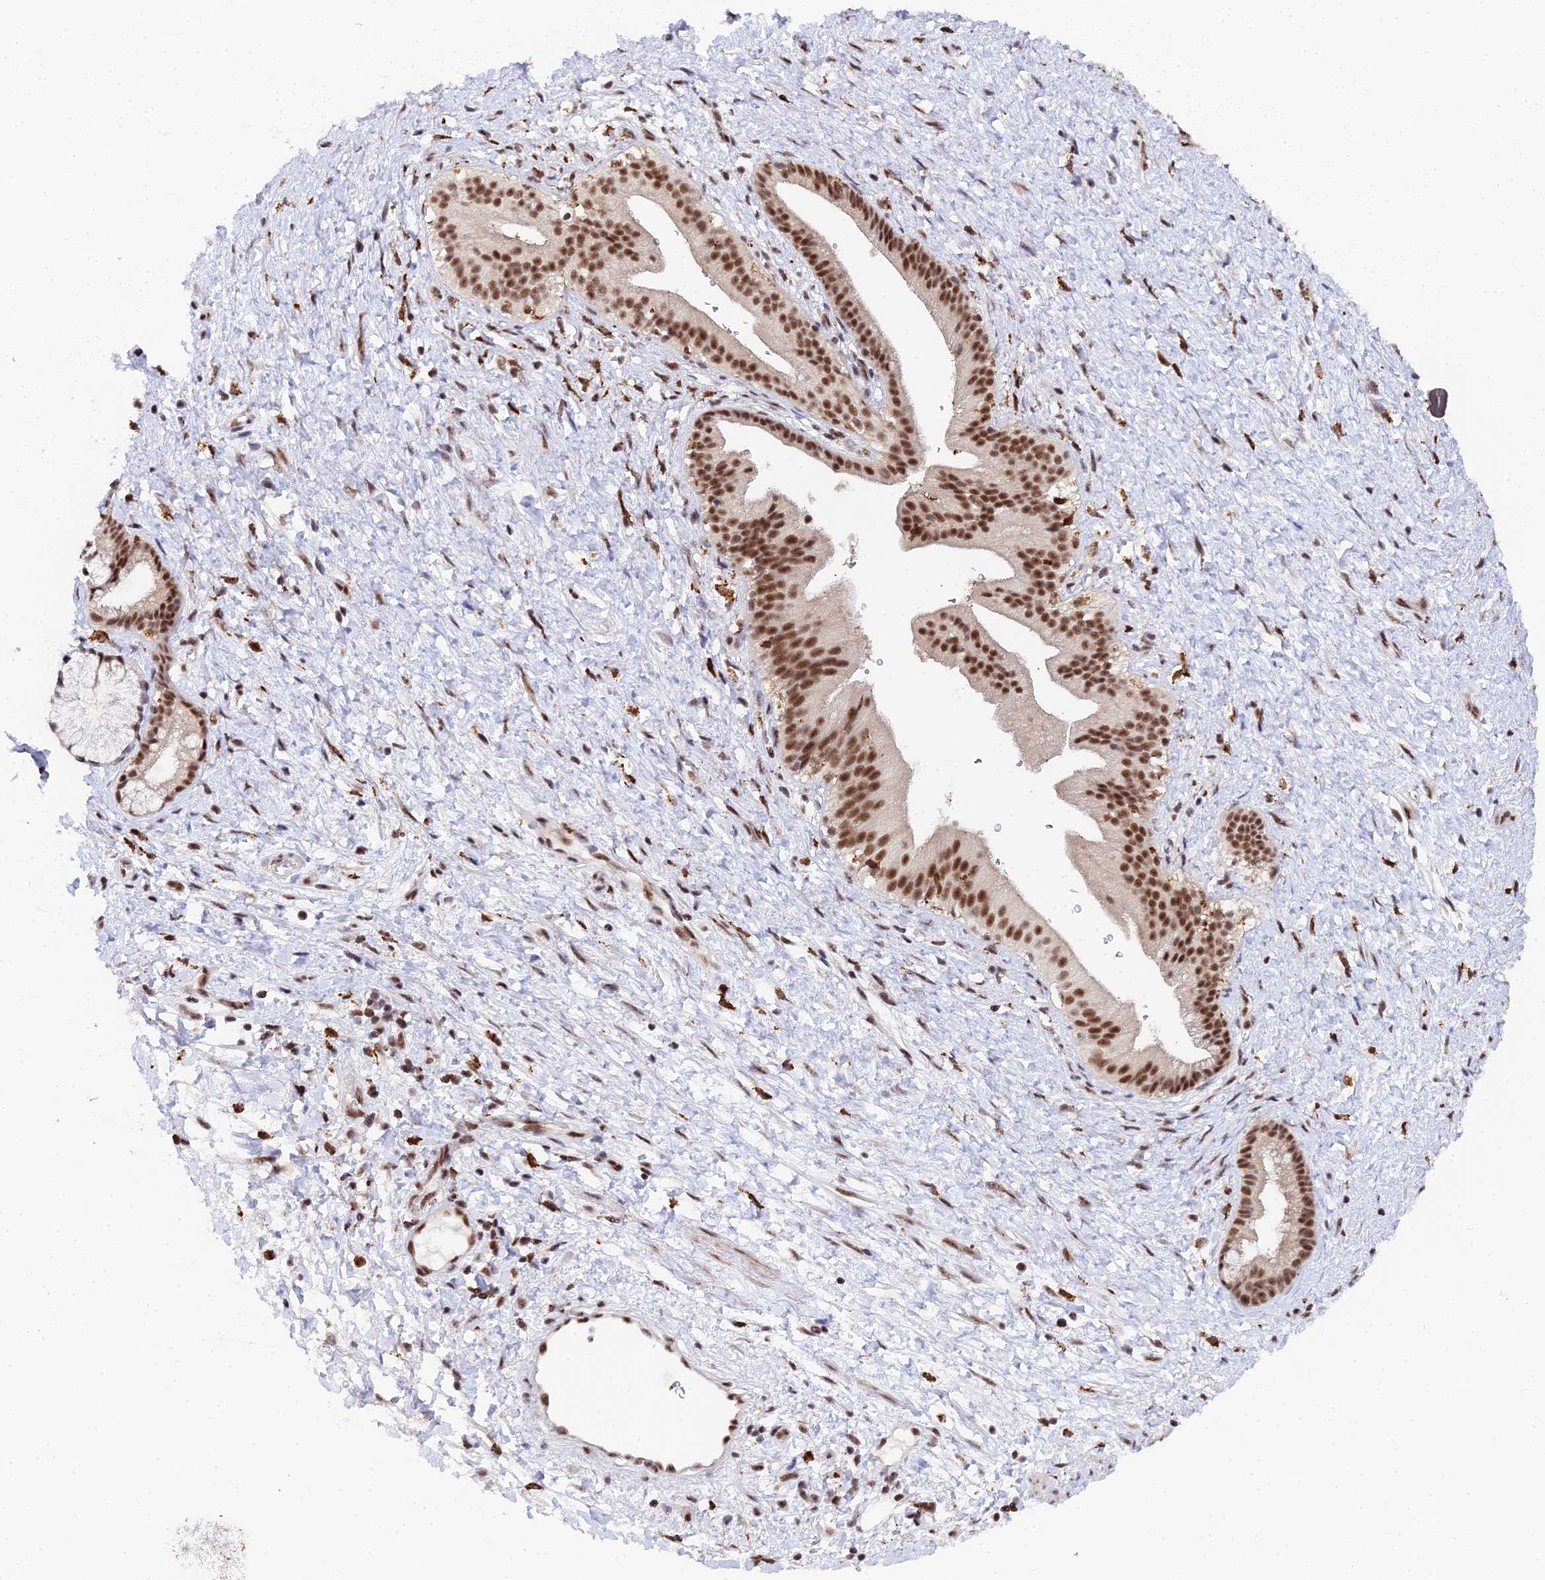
{"staining": {"intensity": "strong", "quantity": ">75%", "location": "nuclear"}, "tissue": "pancreatic cancer", "cell_type": "Tumor cells", "image_type": "cancer", "snomed": [{"axis": "morphology", "description": "Adenocarcinoma, NOS"}, {"axis": "topography", "description": "Pancreas"}], "caption": "Tumor cells show high levels of strong nuclear expression in approximately >75% of cells in pancreatic cancer.", "gene": "MAGOHB", "patient": {"sex": "male", "age": 68}}